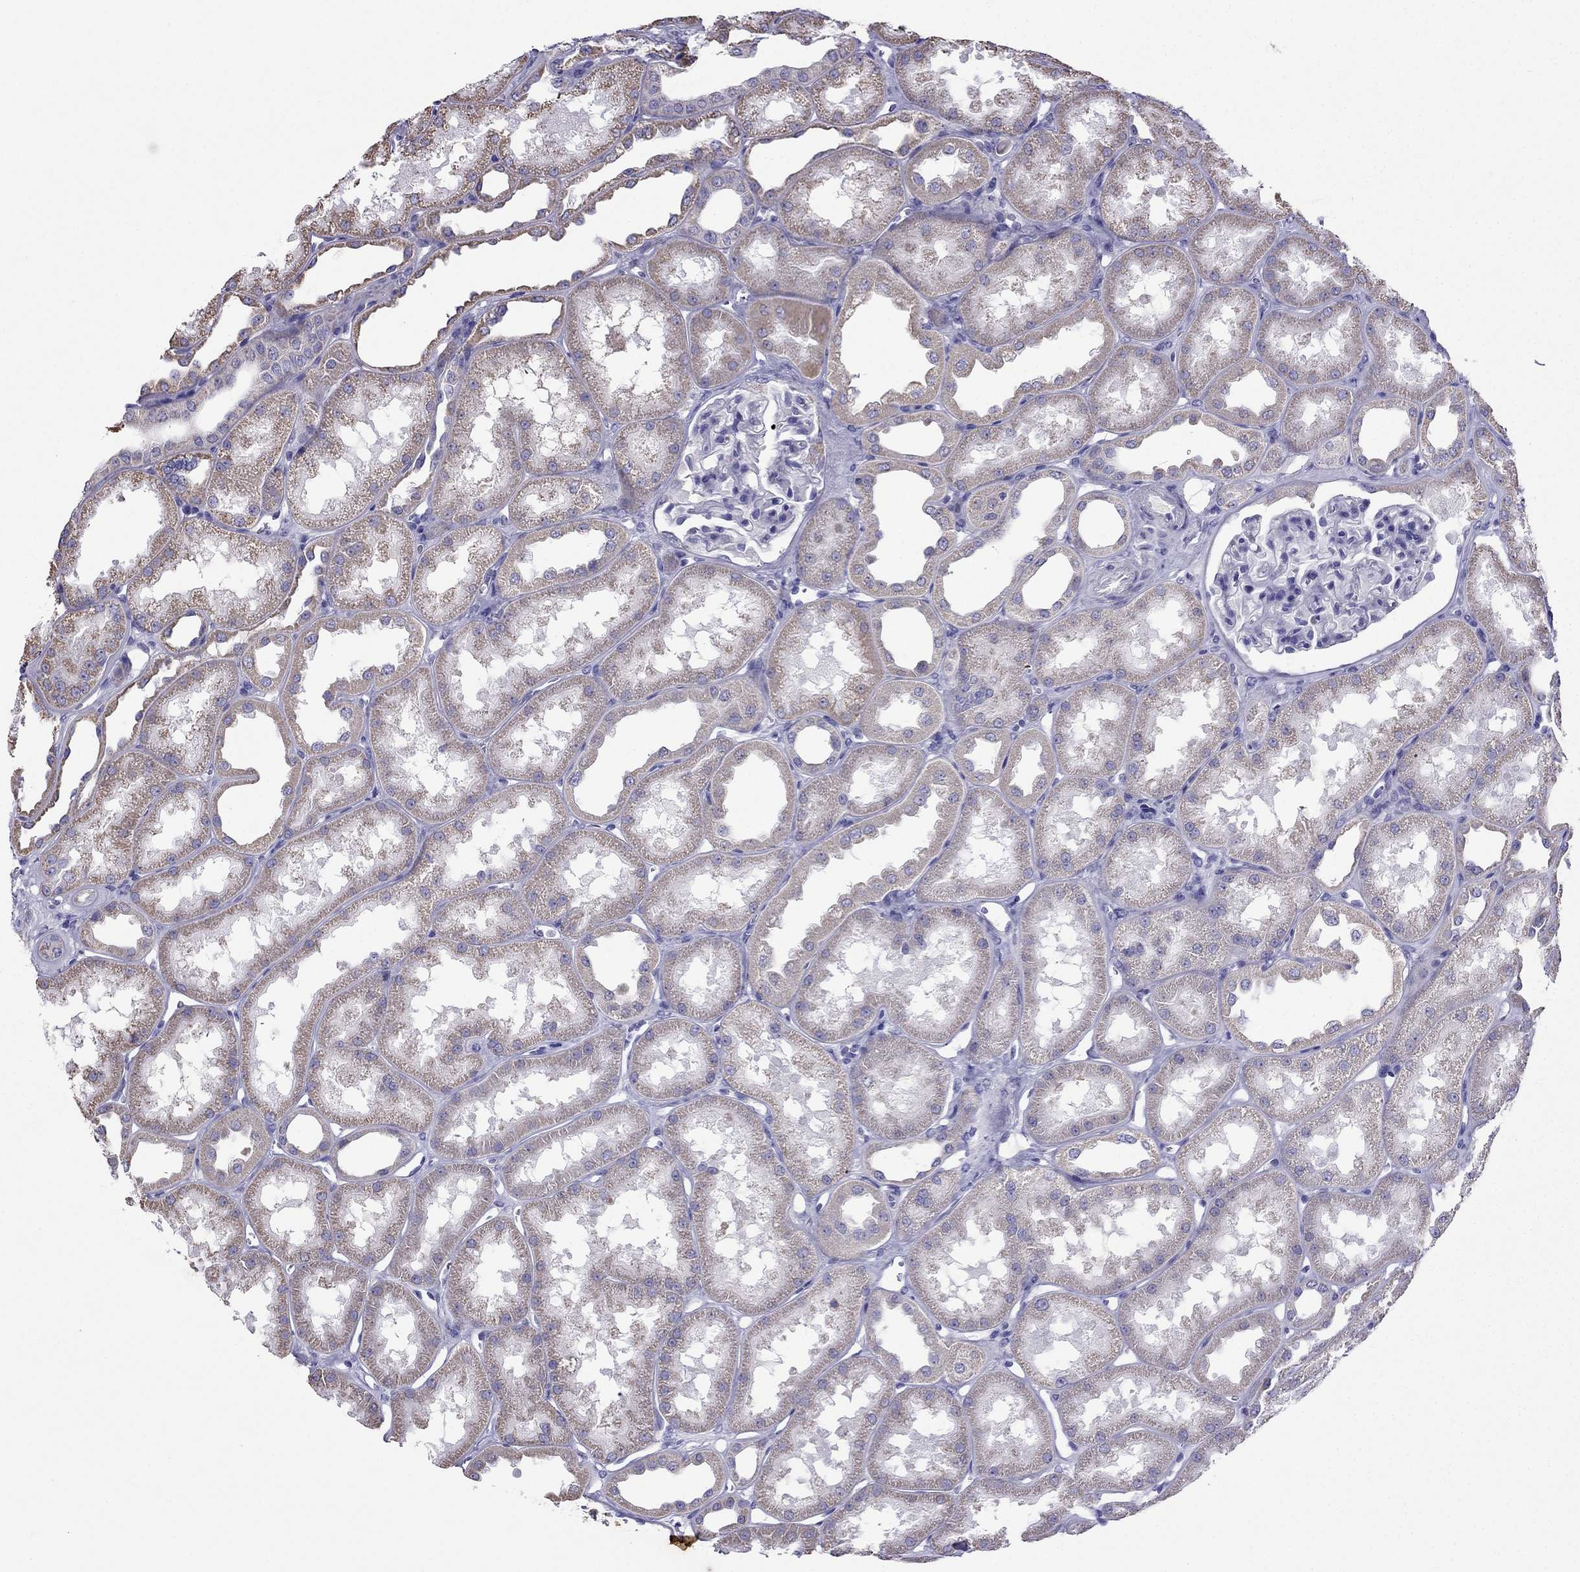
{"staining": {"intensity": "negative", "quantity": "none", "location": "none"}, "tissue": "kidney", "cell_type": "Cells in glomeruli", "image_type": "normal", "snomed": [{"axis": "morphology", "description": "Normal tissue, NOS"}, {"axis": "topography", "description": "Kidney"}], "caption": "IHC image of normal kidney: human kidney stained with DAB (3,3'-diaminobenzidine) reveals no significant protein positivity in cells in glomeruli.", "gene": "DSC1", "patient": {"sex": "male", "age": 61}}